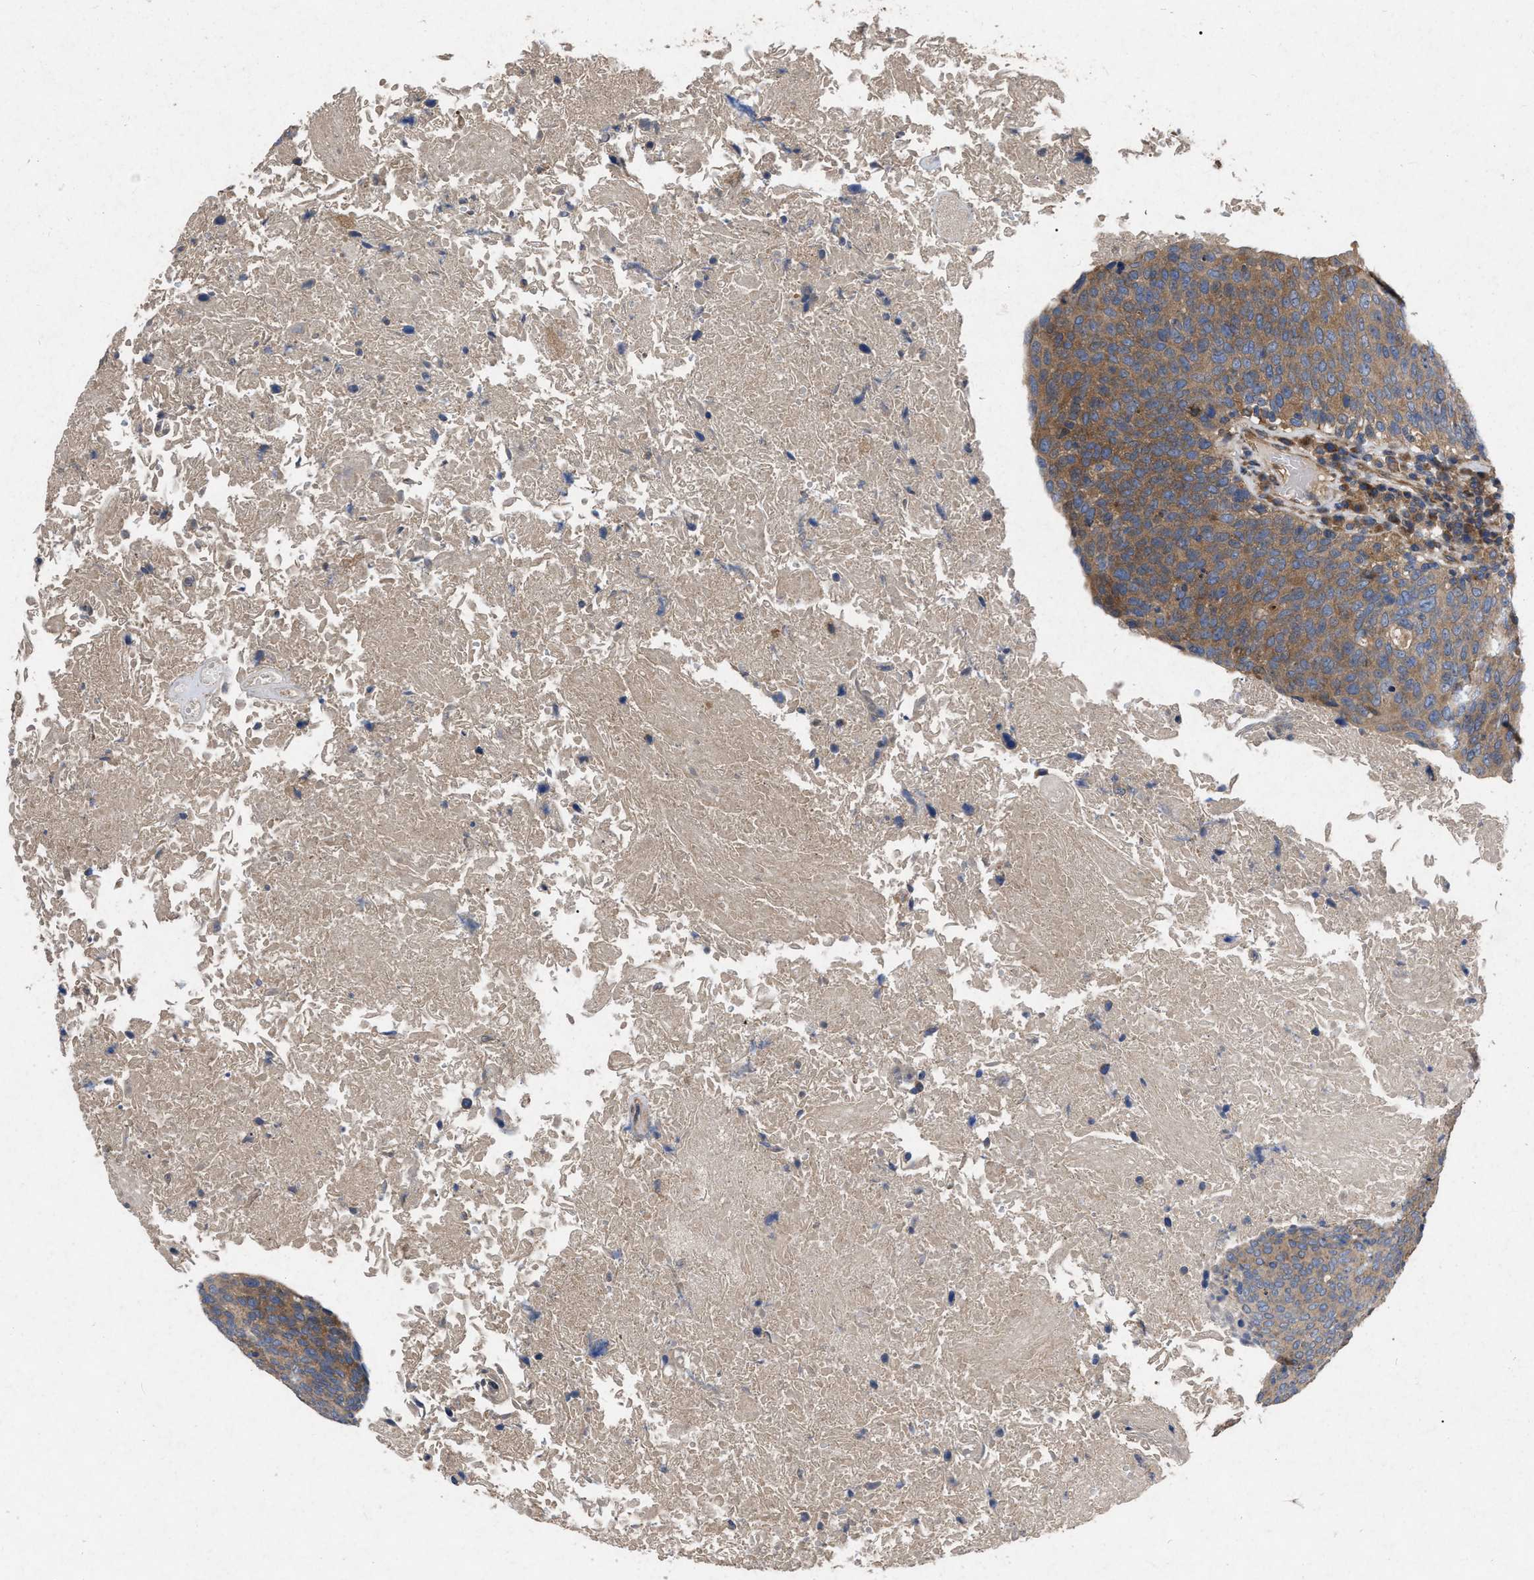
{"staining": {"intensity": "moderate", "quantity": ">75%", "location": "cytoplasmic/membranous"}, "tissue": "head and neck cancer", "cell_type": "Tumor cells", "image_type": "cancer", "snomed": [{"axis": "morphology", "description": "Squamous cell carcinoma, NOS"}, {"axis": "morphology", "description": "Squamous cell carcinoma, metastatic, NOS"}, {"axis": "topography", "description": "Lymph node"}, {"axis": "topography", "description": "Head-Neck"}], "caption": "High-magnification brightfield microscopy of head and neck cancer stained with DAB (brown) and counterstained with hematoxylin (blue). tumor cells exhibit moderate cytoplasmic/membranous positivity is present in about>75% of cells.", "gene": "CDKN2C", "patient": {"sex": "male", "age": 62}}